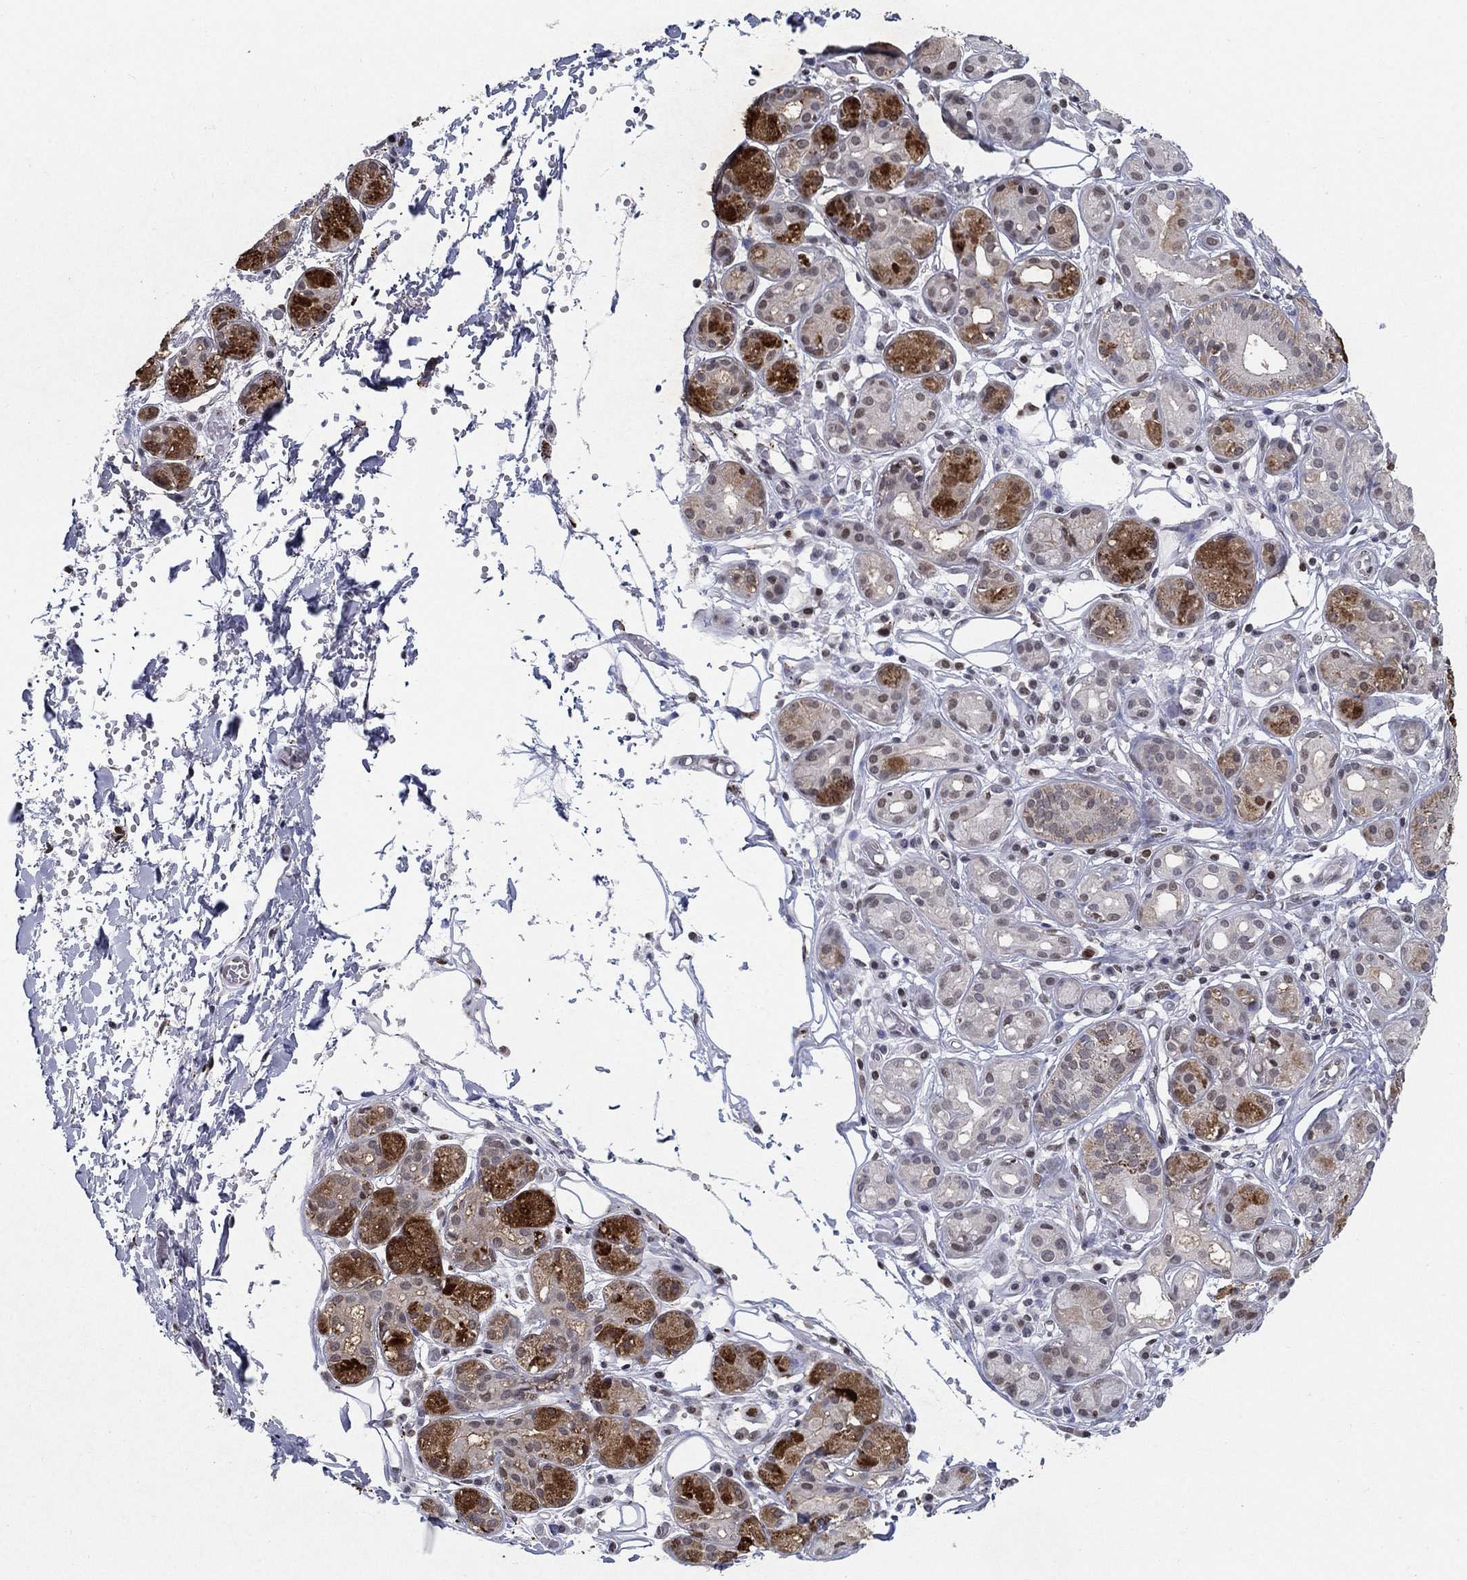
{"staining": {"intensity": "strong", "quantity": "<25%", "location": "cytoplasmic/membranous,nuclear"}, "tissue": "salivary gland", "cell_type": "Glandular cells", "image_type": "normal", "snomed": [{"axis": "morphology", "description": "Normal tissue, NOS"}, {"axis": "topography", "description": "Salivary gland"}, {"axis": "topography", "description": "Peripheral nerve tissue"}], "caption": "Immunohistochemistry (IHC) micrograph of benign salivary gland stained for a protein (brown), which reveals medium levels of strong cytoplasmic/membranous,nuclear expression in approximately <25% of glandular cells.", "gene": "CENPE", "patient": {"sex": "male", "age": 71}}